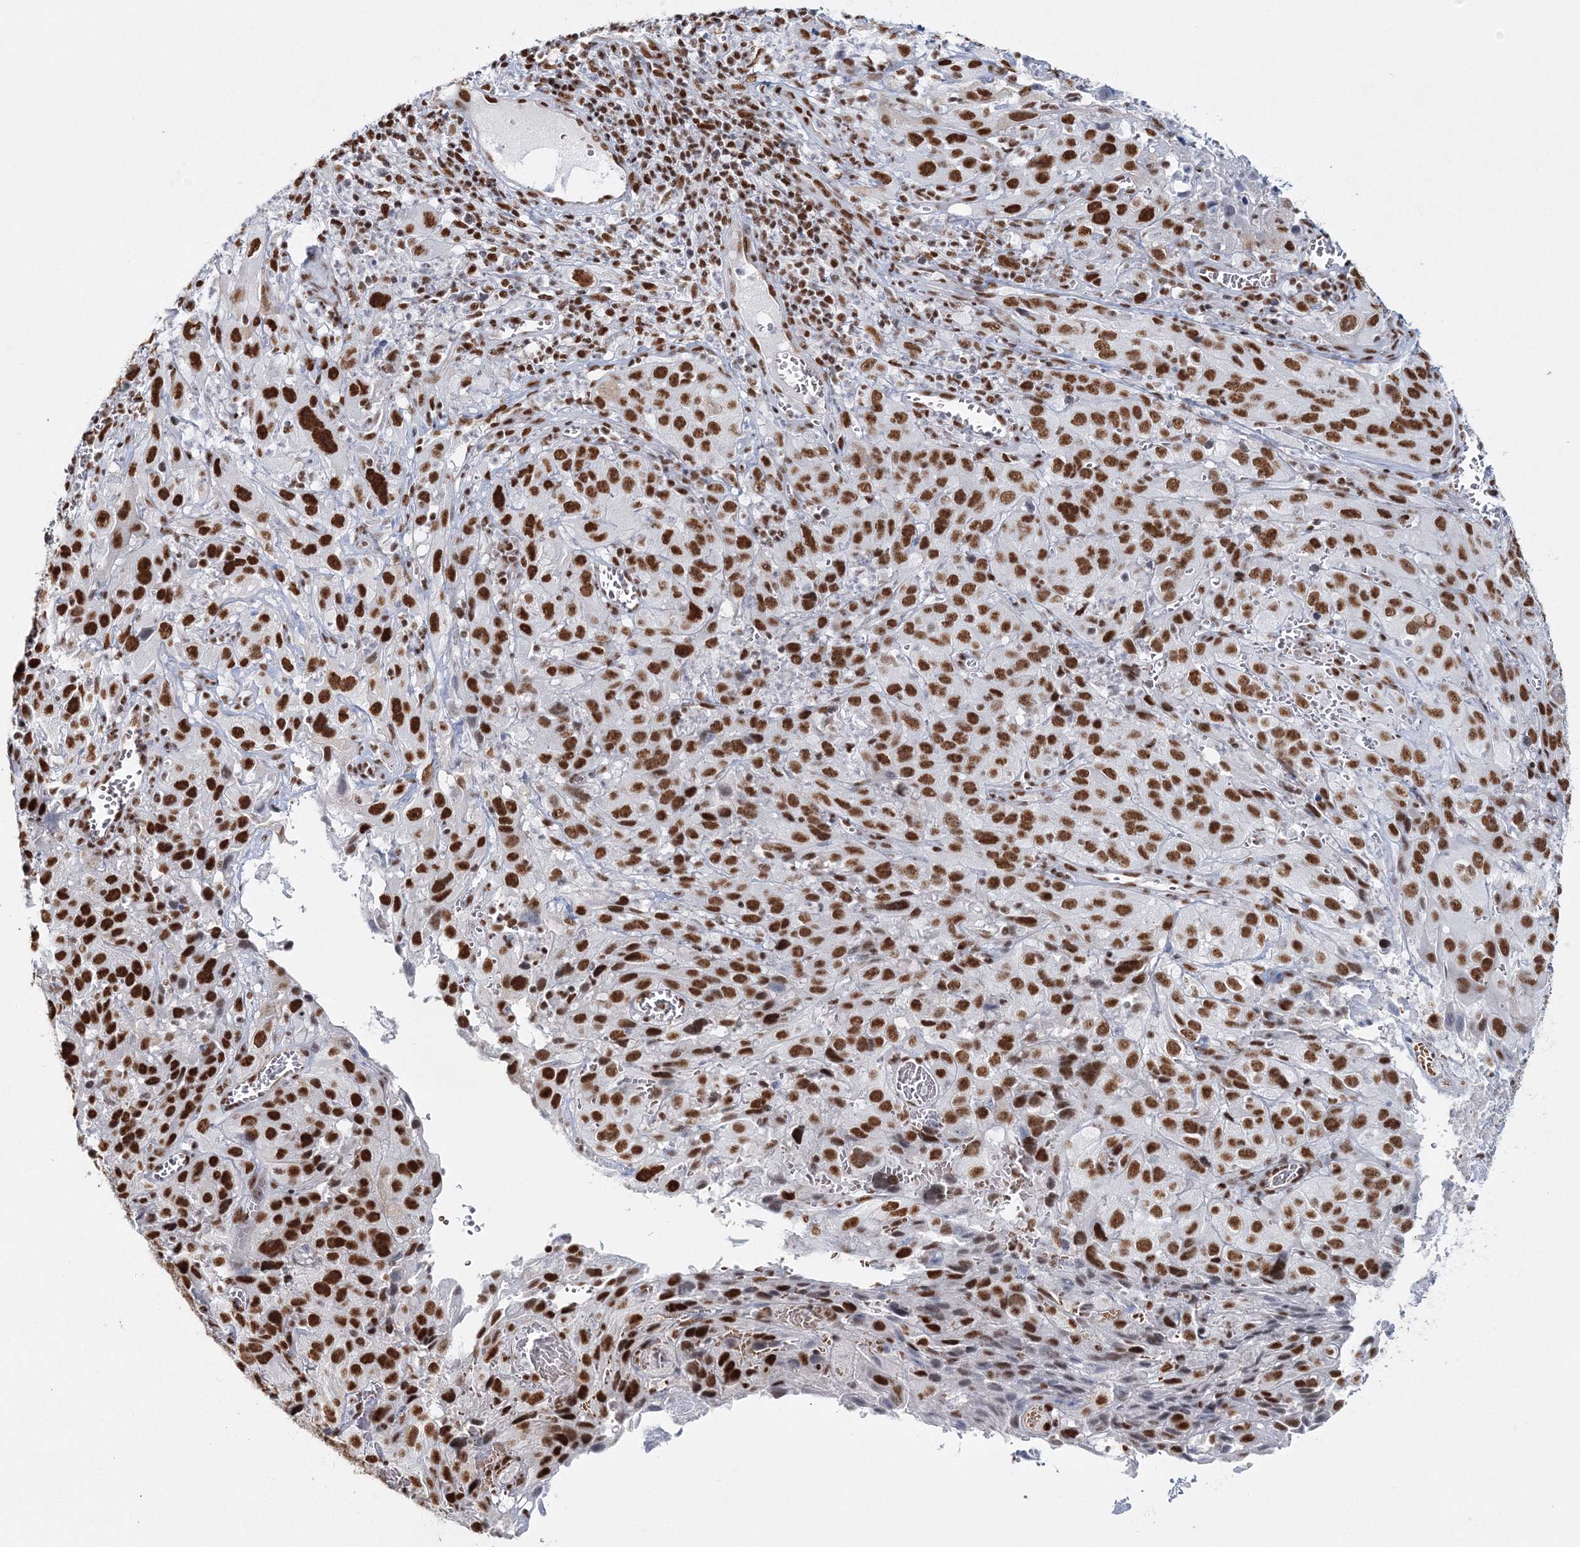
{"staining": {"intensity": "strong", "quantity": ">75%", "location": "nuclear"}, "tissue": "cervical cancer", "cell_type": "Tumor cells", "image_type": "cancer", "snomed": [{"axis": "morphology", "description": "Squamous cell carcinoma, NOS"}, {"axis": "topography", "description": "Cervix"}], "caption": "Tumor cells exhibit high levels of strong nuclear expression in about >75% of cells in cervical cancer.", "gene": "QRICH1", "patient": {"sex": "female", "age": 32}}